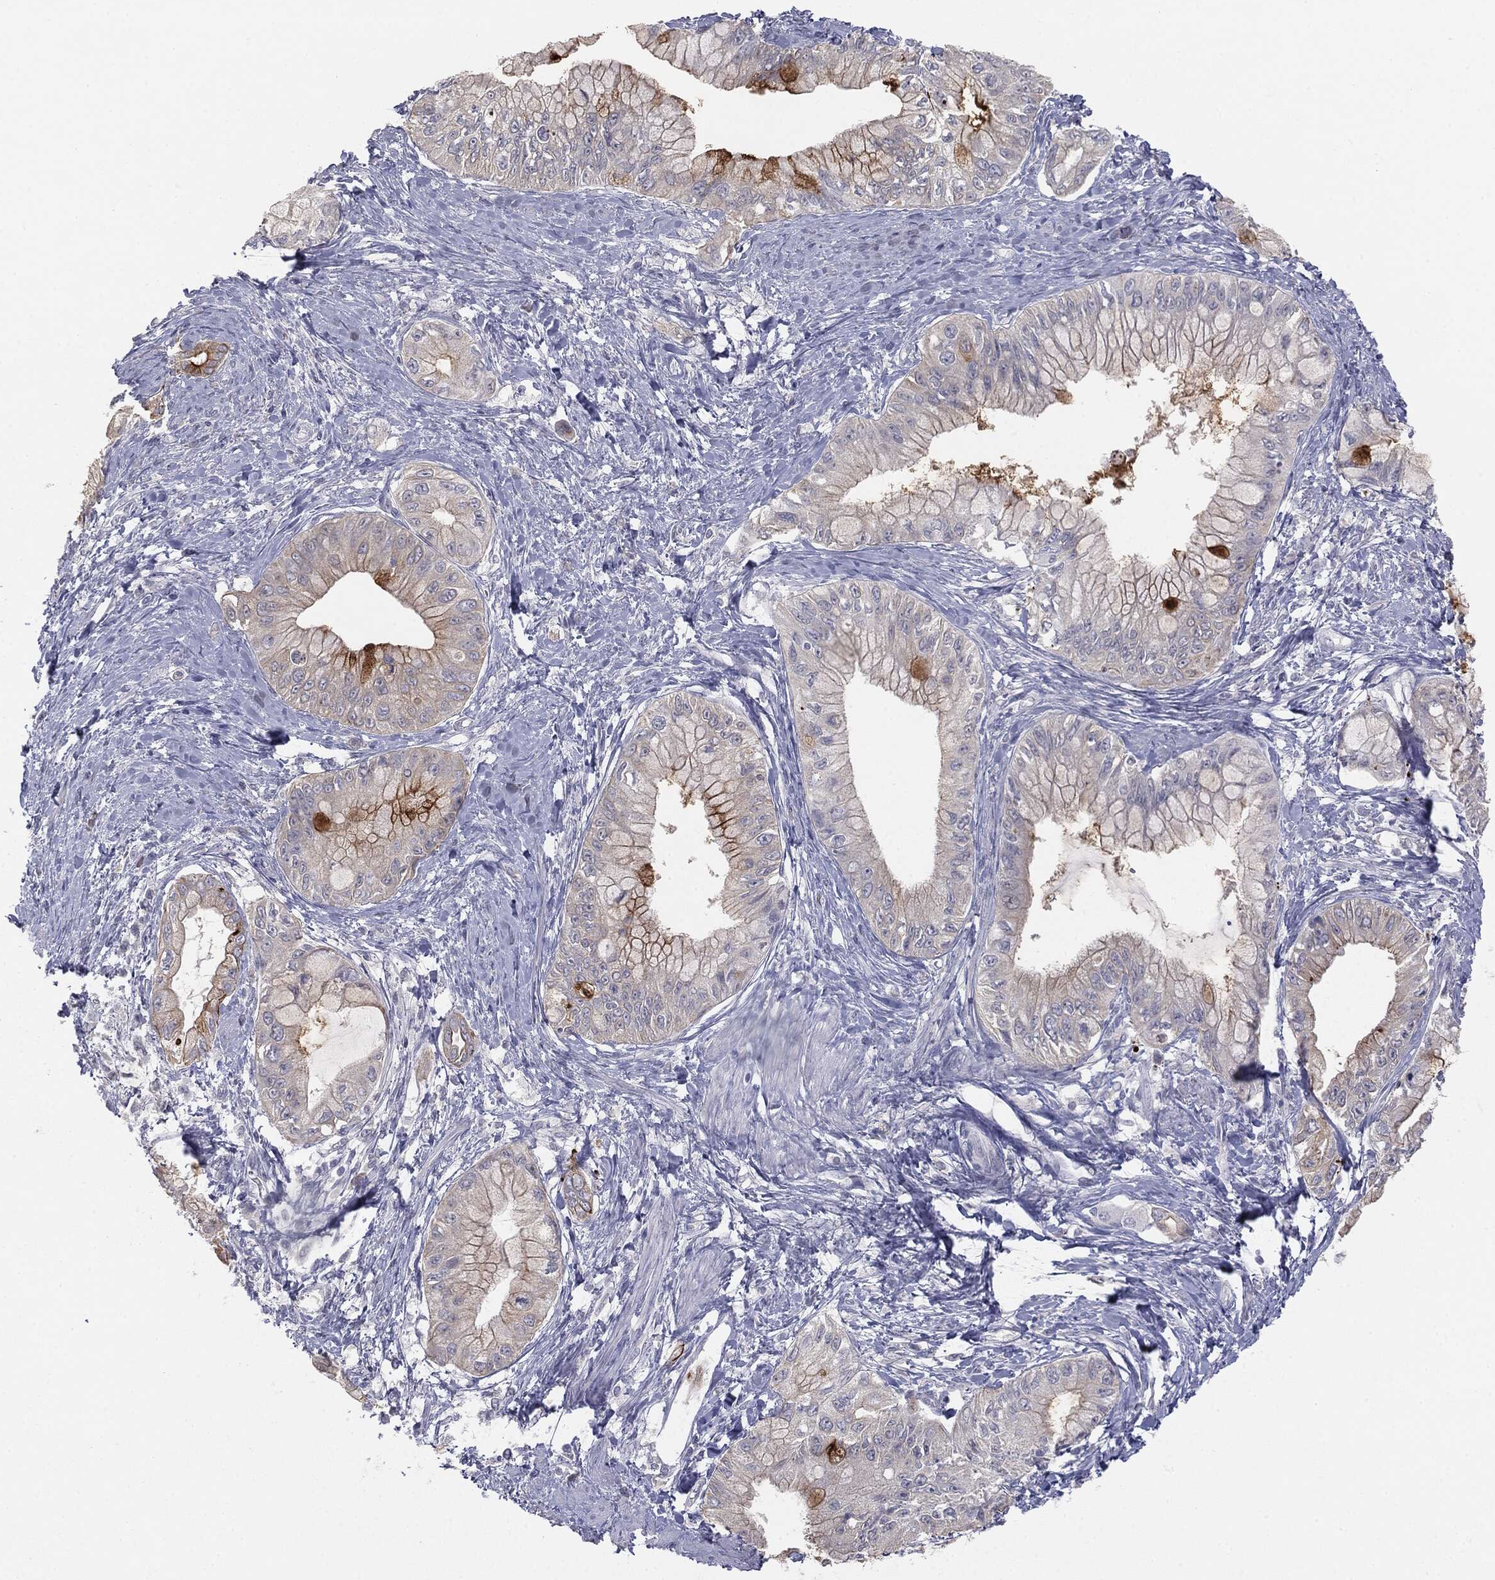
{"staining": {"intensity": "strong", "quantity": "<25%", "location": "cytoplasmic/membranous"}, "tissue": "pancreatic cancer", "cell_type": "Tumor cells", "image_type": "cancer", "snomed": [{"axis": "morphology", "description": "Adenocarcinoma, NOS"}, {"axis": "topography", "description": "Pancreas"}], "caption": "Strong cytoplasmic/membranous protein staining is identified in approximately <25% of tumor cells in pancreatic adenocarcinoma.", "gene": "MUC1", "patient": {"sex": "male", "age": 48}}